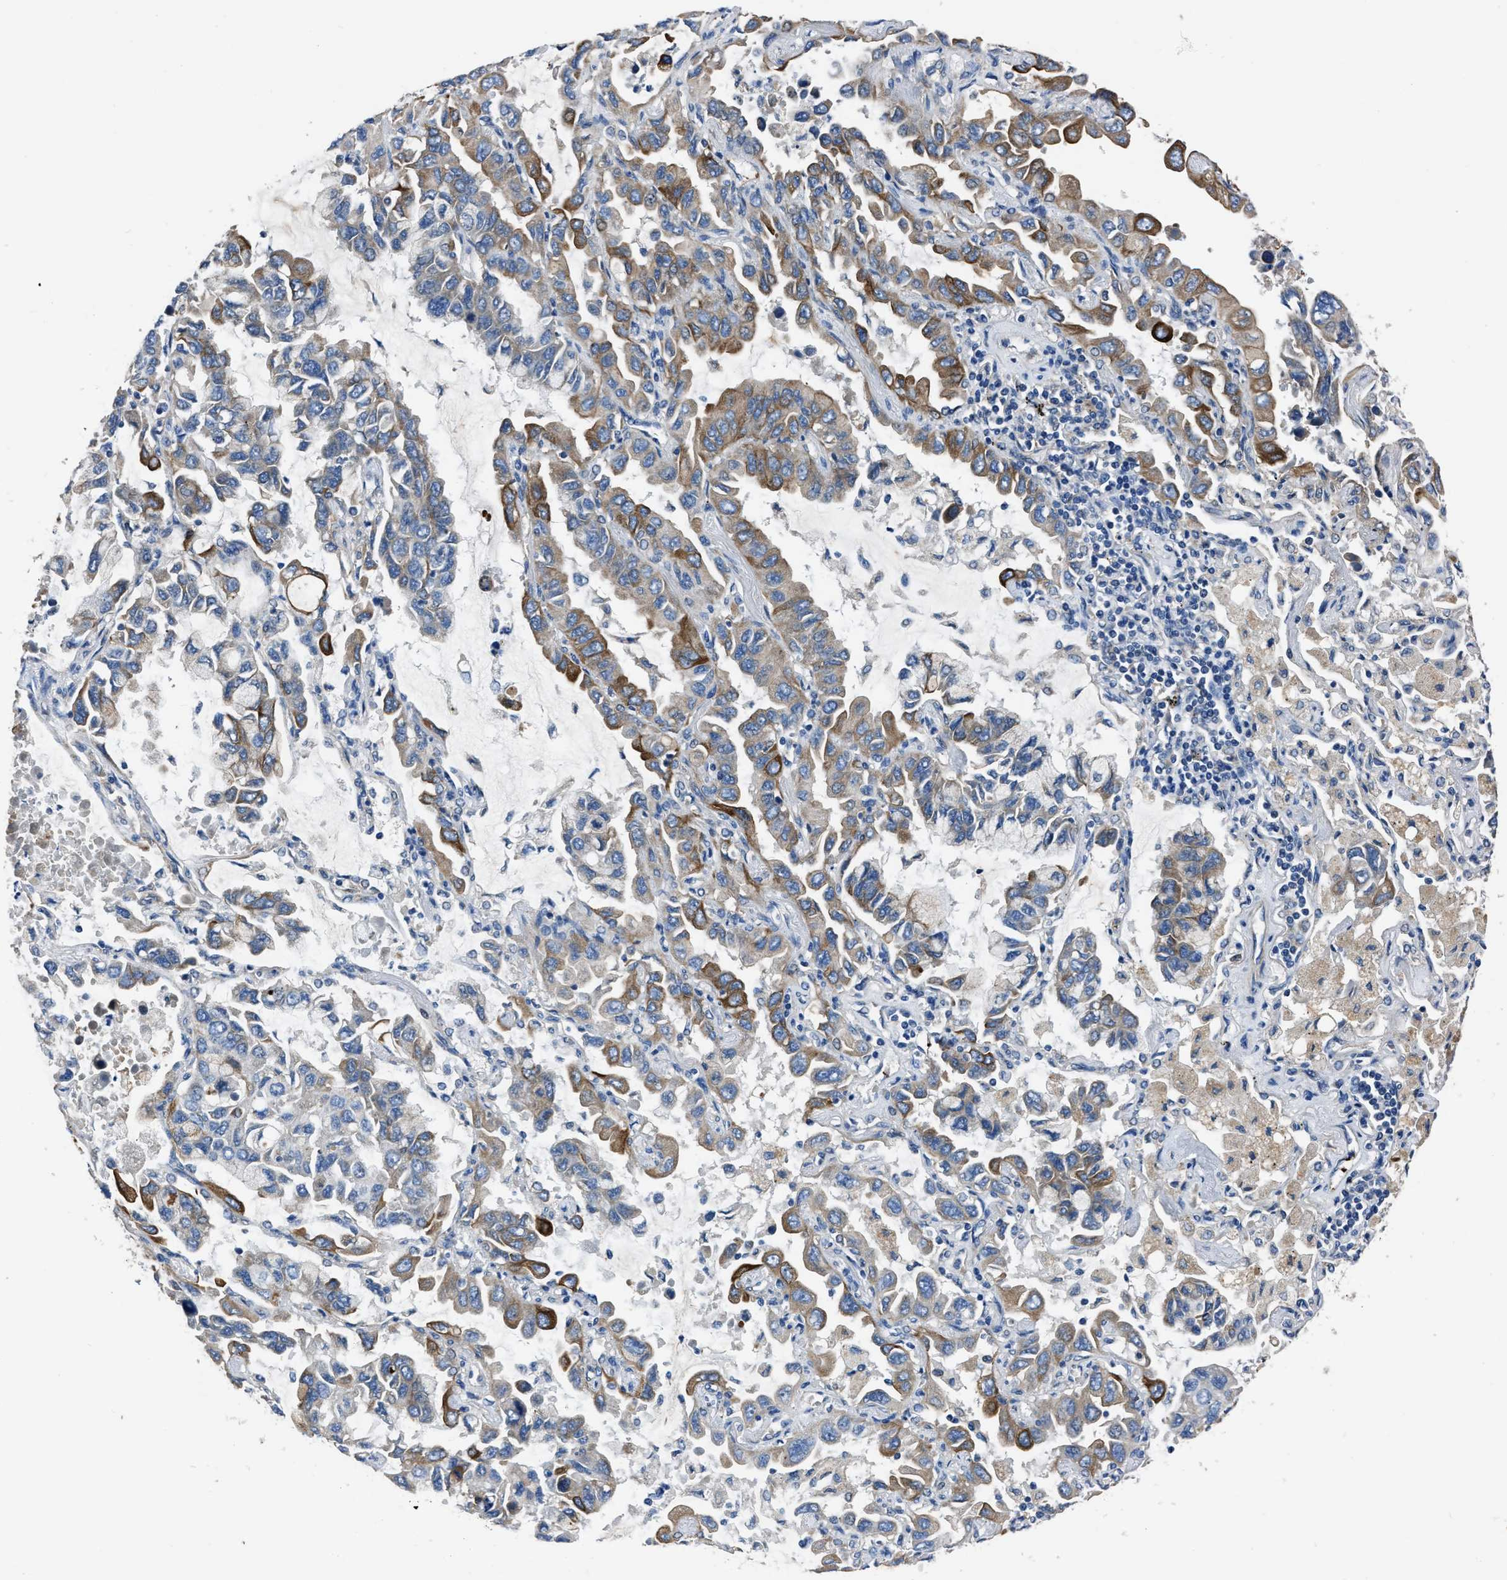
{"staining": {"intensity": "moderate", "quantity": "<25%", "location": "cytoplasmic/membranous"}, "tissue": "lung cancer", "cell_type": "Tumor cells", "image_type": "cancer", "snomed": [{"axis": "morphology", "description": "Adenocarcinoma, NOS"}, {"axis": "topography", "description": "Lung"}], "caption": "Immunohistochemical staining of human adenocarcinoma (lung) displays moderate cytoplasmic/membranous protein staining in approximately <25% of tumor cells.", "gene": "ERC1", "patient": {"sex": "male", "age": 64}}